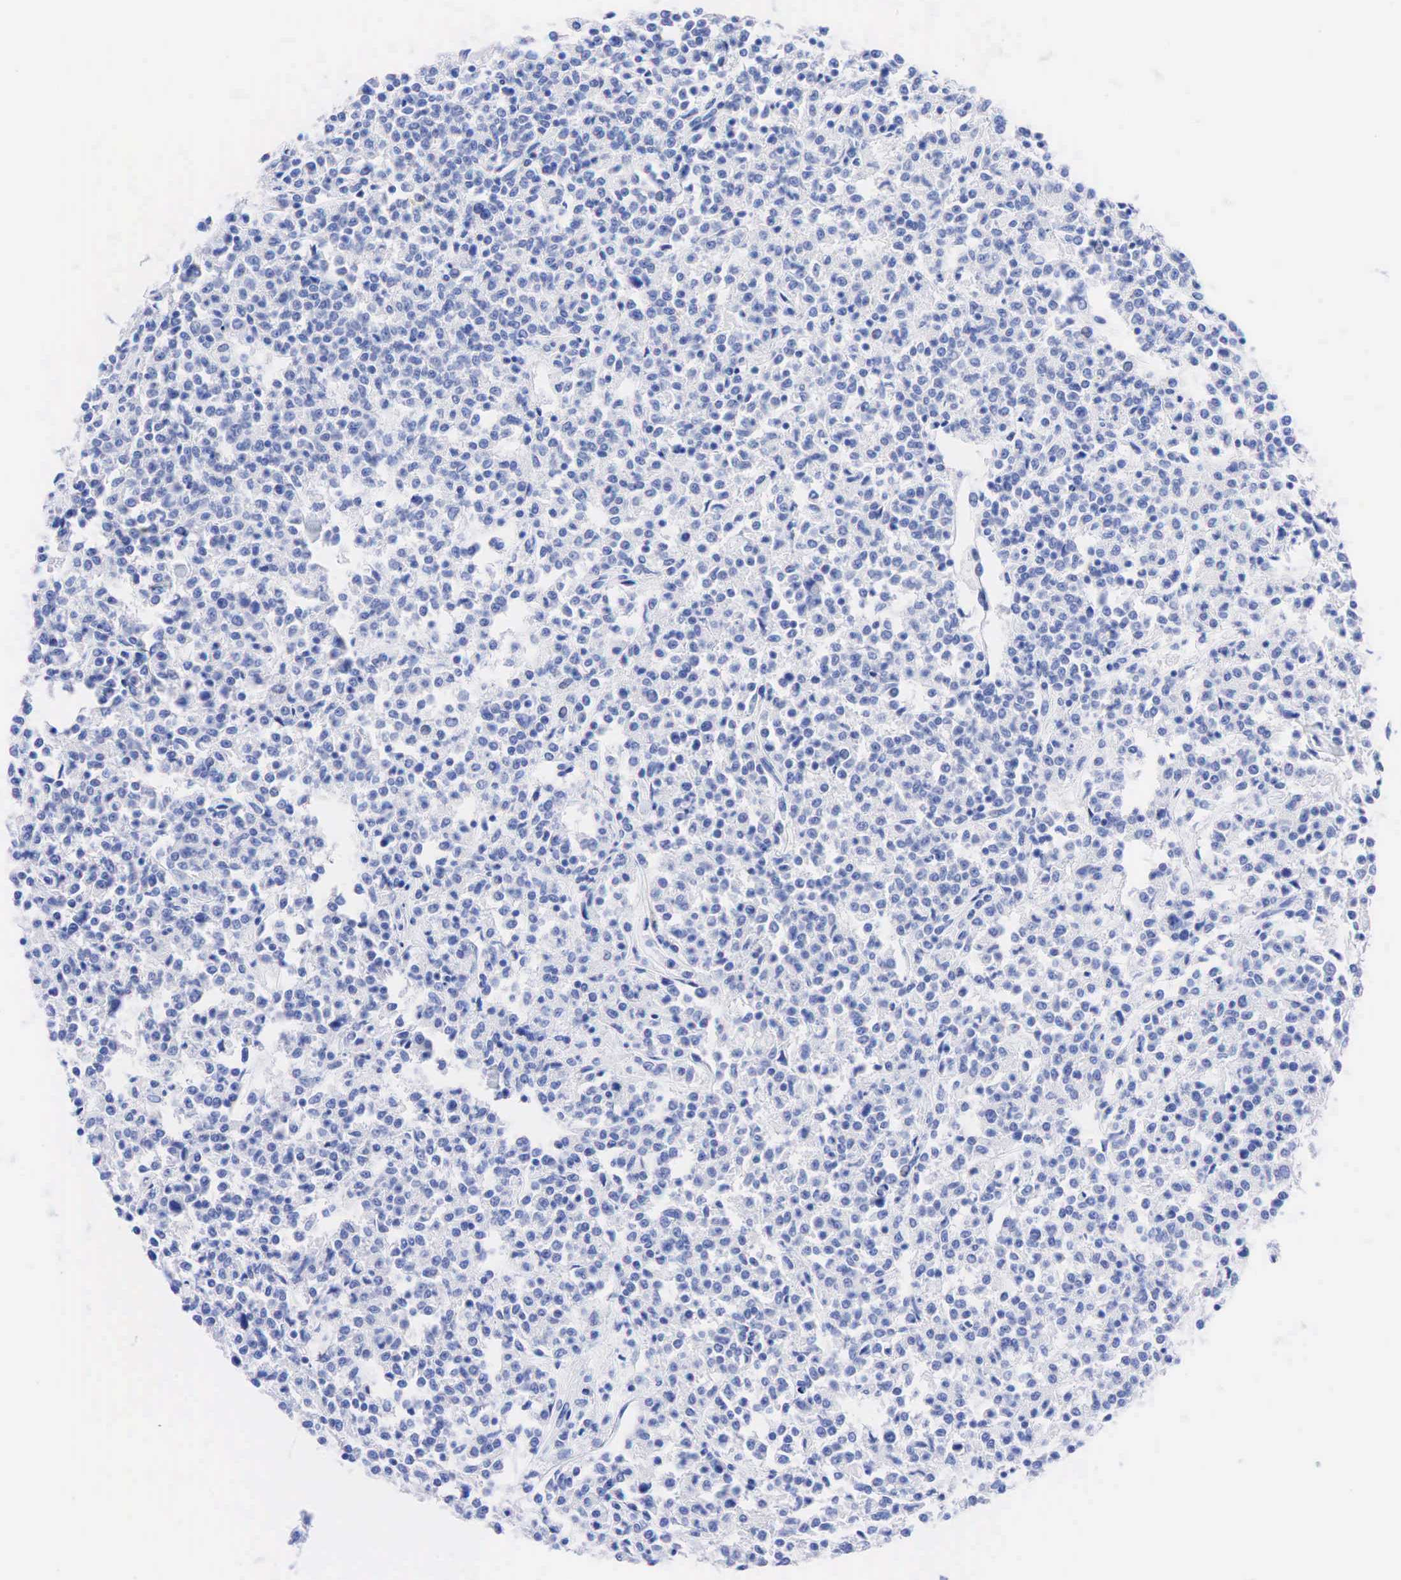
{"staining": {"intensity": "negative", "quantity": "none", "location": "none"}, "tissue": "lymphoma", "cell_type": "Tumor cells", "image_type": "cancer", "snomed": [{"axis": "morphology", "description": "Malignant lymphoma, non-Hodgkin's type, Low grade"}, {"axis": "topography", "description": "Small intestine"}], "caption": "An image of human lymphoma is negative for staining in tumor cells.", "gene": "KRT18", "patient": {"sex": "female", "age": 59}}